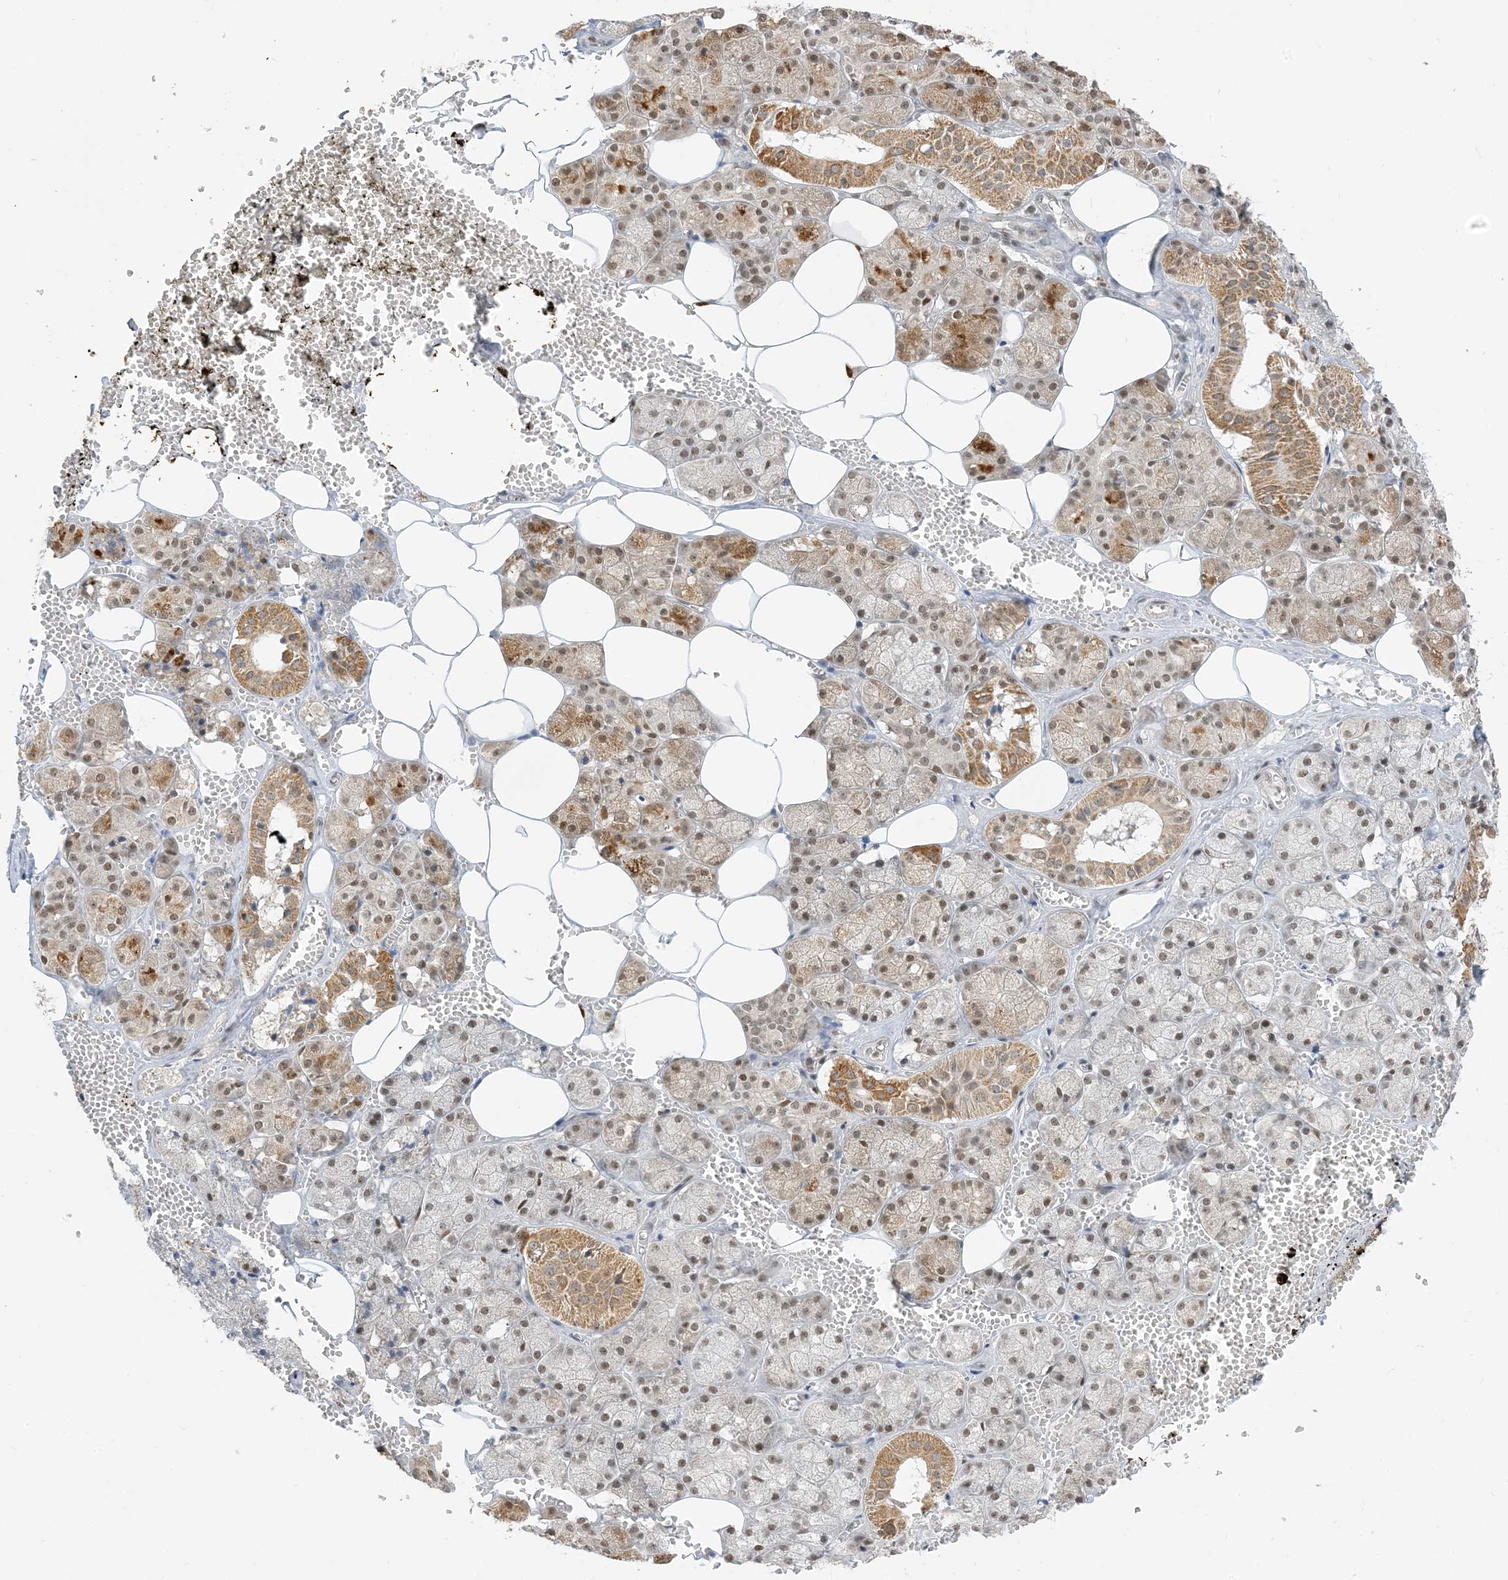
{"staining": {"intensity": "moderate", "quantity": ">75%", "location": "cytoplasmic/membranous,nuclear"}, "tissue": "salivary gland", "cell_type": "Glandular cells", "image_type": "normal", "snomed": [{"axis": "morphology", "description": "Normal tissue, NOS"}, {"axis": "topography", "description": "Salivary gland"}], "caption": "Protein staining displays moderate cytoplasmic/membranous,nuclear expression in approximately >75% of glandular cells in unremarkable salivary gland.", "gene": "ZNF740", "patient": {"sex": "male", "age": 62}}